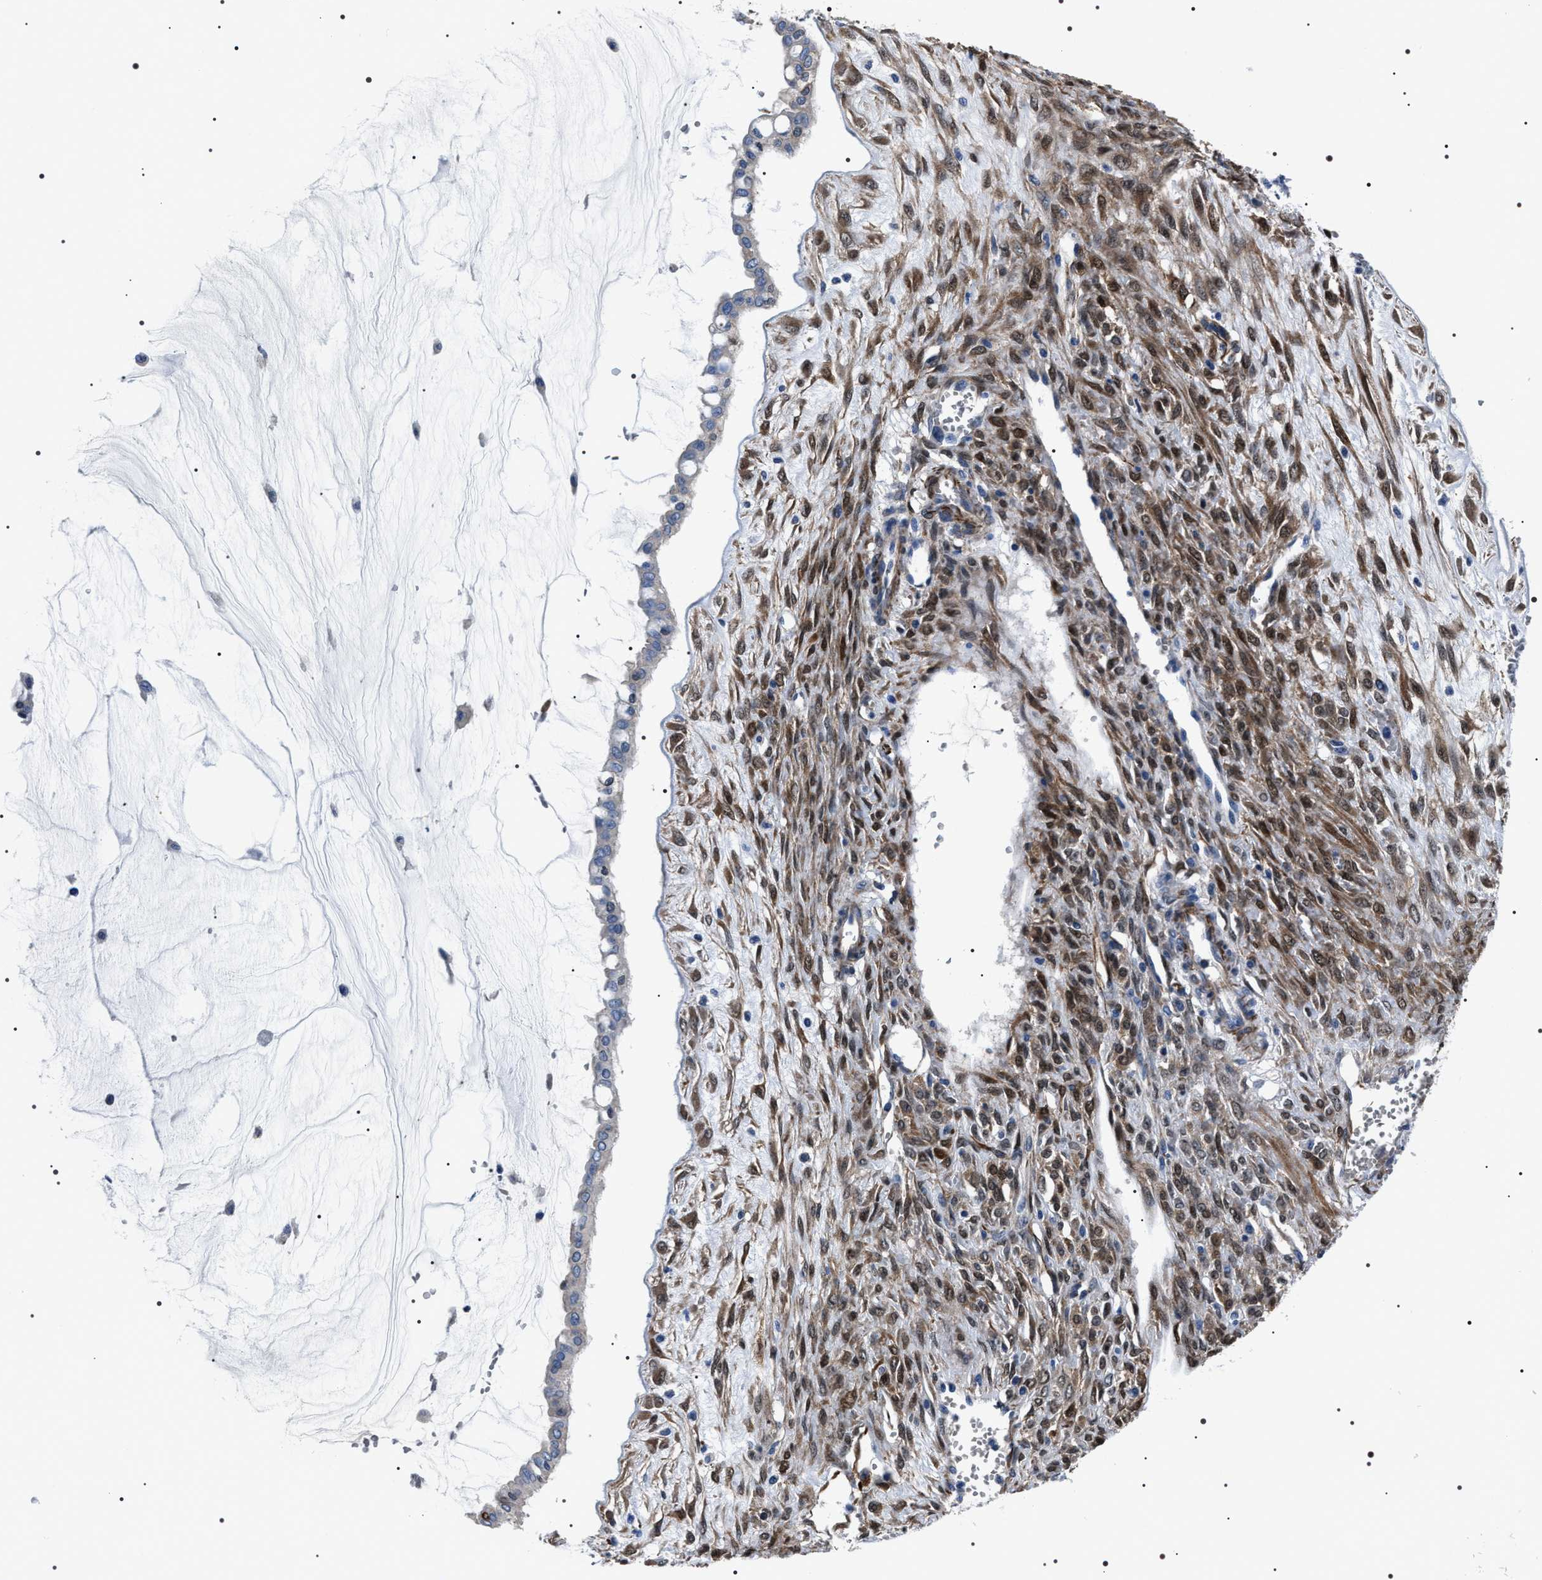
{"staining": {"intensity": "weak", "quantity": "<25%", "location": "cytoplasmic/membranous"}, "tissue": "ovarian cancer", "cell_type": "Tumor cells", "image_type": "cancer", "snomed": [{"axis": "morphology", "description": "Cystadenocarcinoma, mucinous, NOS"}, {"axis": "topography", "description": "Ovary"}], "caption": "The immunohistochemistry micrograph has no significant staining in tumor cells of mucinous cystadenocarcinoma (ovarian) tissue.", "gene": "BAG2", "patient": {"sex": "female", "age": 73}}